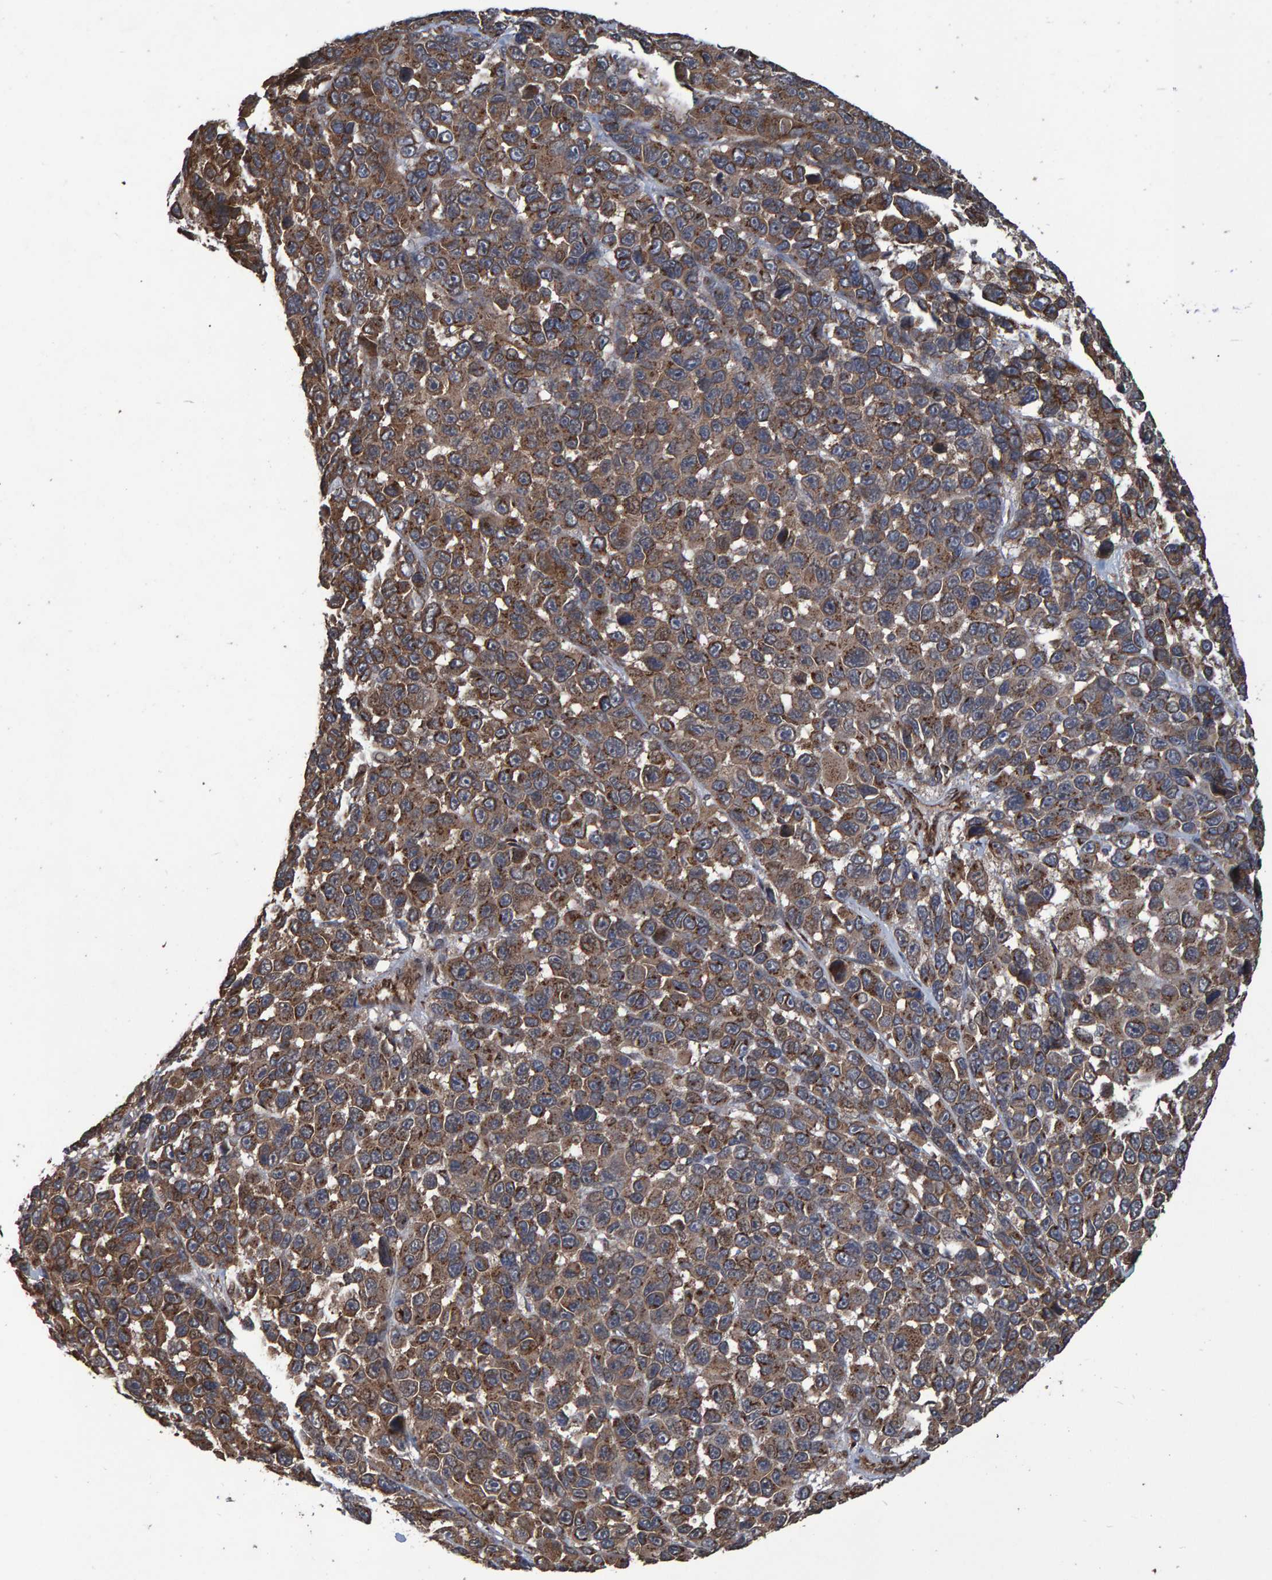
{"staining": {"intensity": "moderate", "quantity": ">75%", "location": "cytoplasmic/membranous"}, "tissue": "melanoma", "cell_type": "Tumor cells", "image_type": "cancer", "snomed": [{"axis": "morphology", "description": "Malignant melanoma, NOS"}, {"axis": "topography", "description": "Skin"}], "caption": "Tumor cells display moderate cytoplasmic/membranous staining in approximately >75% of cells in melanoma.", "gene": "TRIM68", "patient": {"sex": "male", "age": 53}}